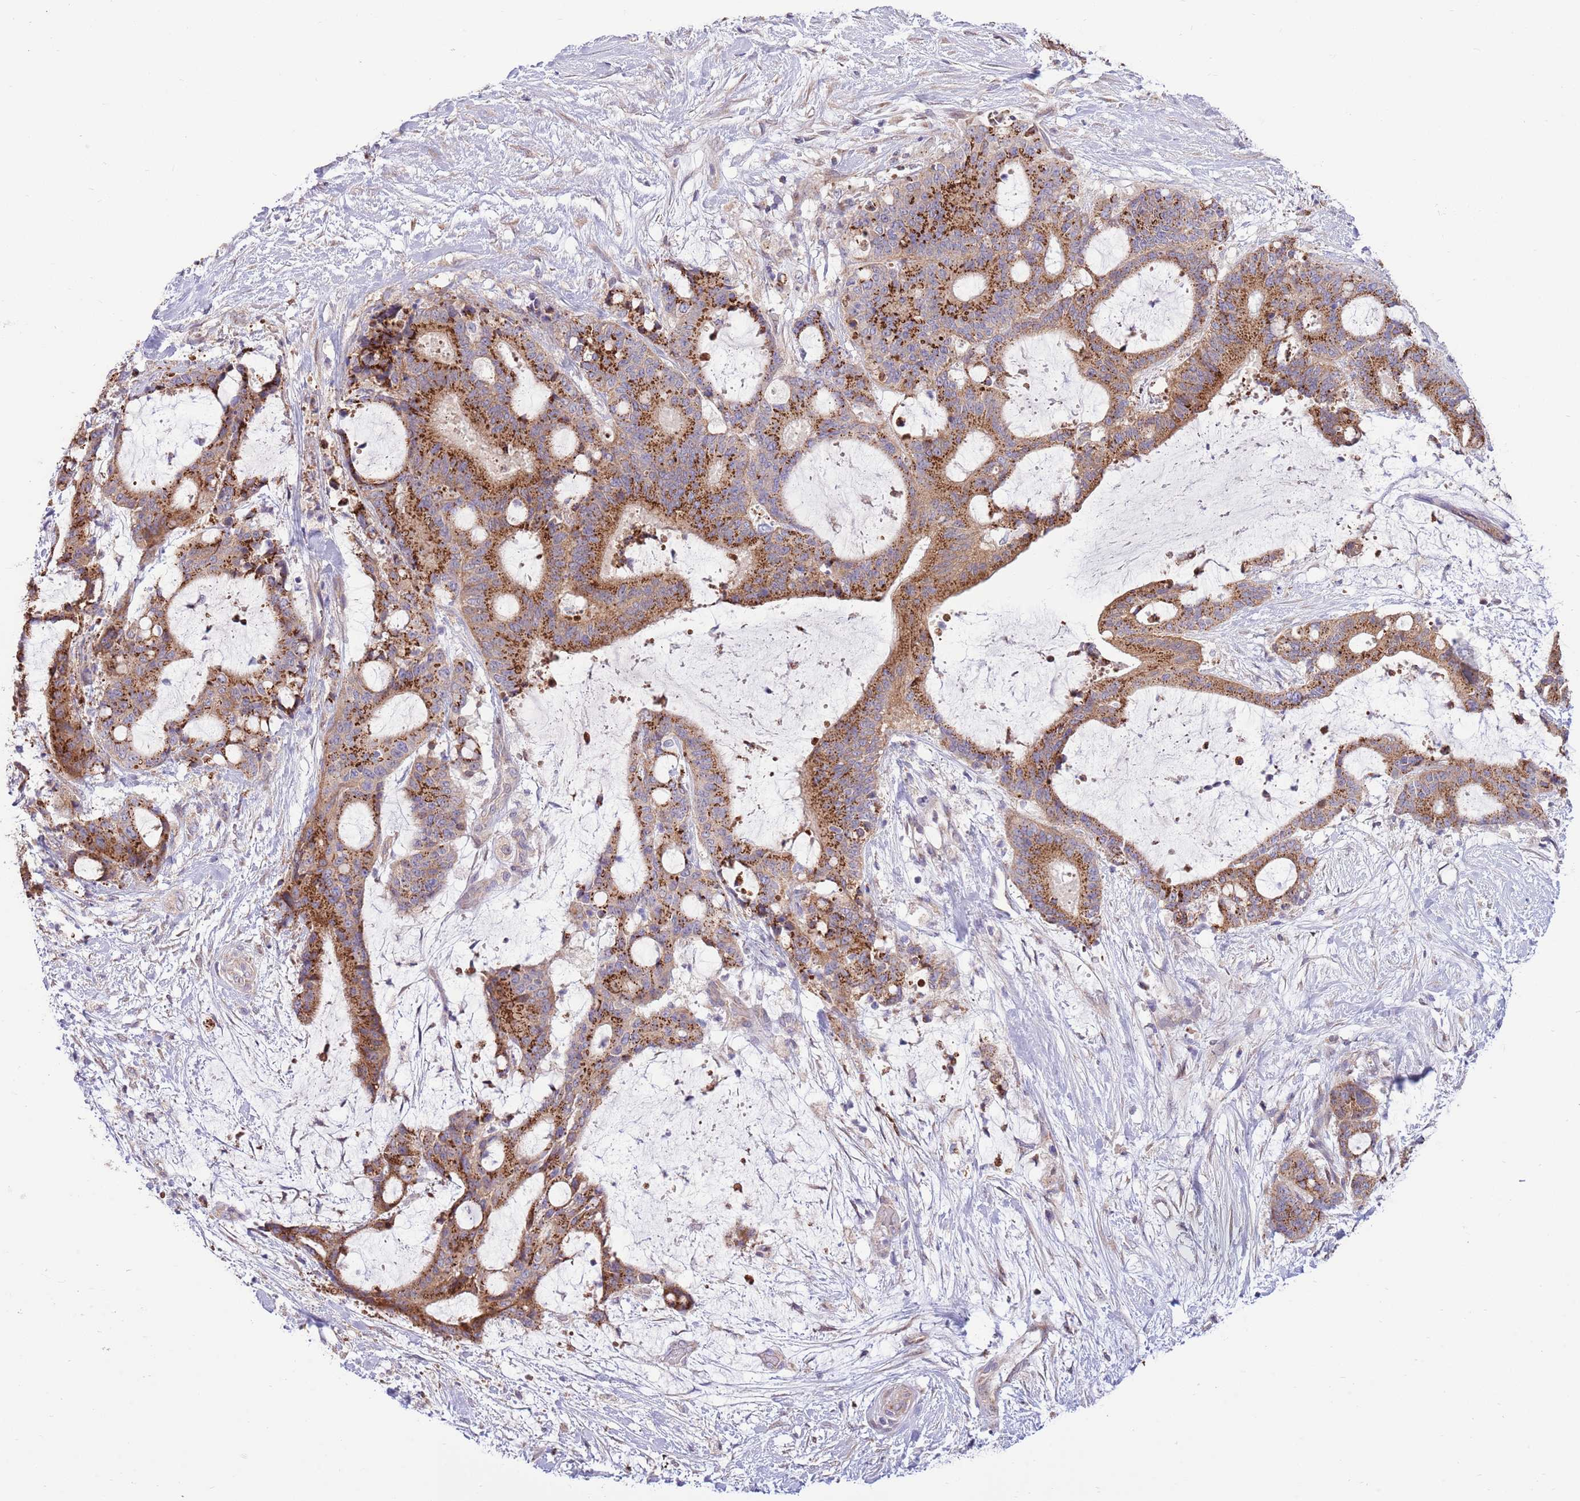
{"staining": {"intensity": "strong", "quantity": ">75%", "location": "cytoplasmic/membranous"}, "tissue": "liver cancer", "cell_type": "Tumor cells", "image_type": "cancer", "snomed": [{"axis": "morphology", "description": "Normal tissue, NOS"}, {"axis": "morphology", "description": "Cholangiocarcinoma"}, {"axis": "topography", "description": "Liver"}, {"axis": "topography", "description": "Peripheral nerve tissue"}], "caption": "This is a histology image of immunohistochemistry (IHC) staining of liver cancer, which shows strong positivity in the cytoplasmic/membranous of tumor cells.", "gene": "ARL2BP", "patient": {"sex": "female", "age": 73}}